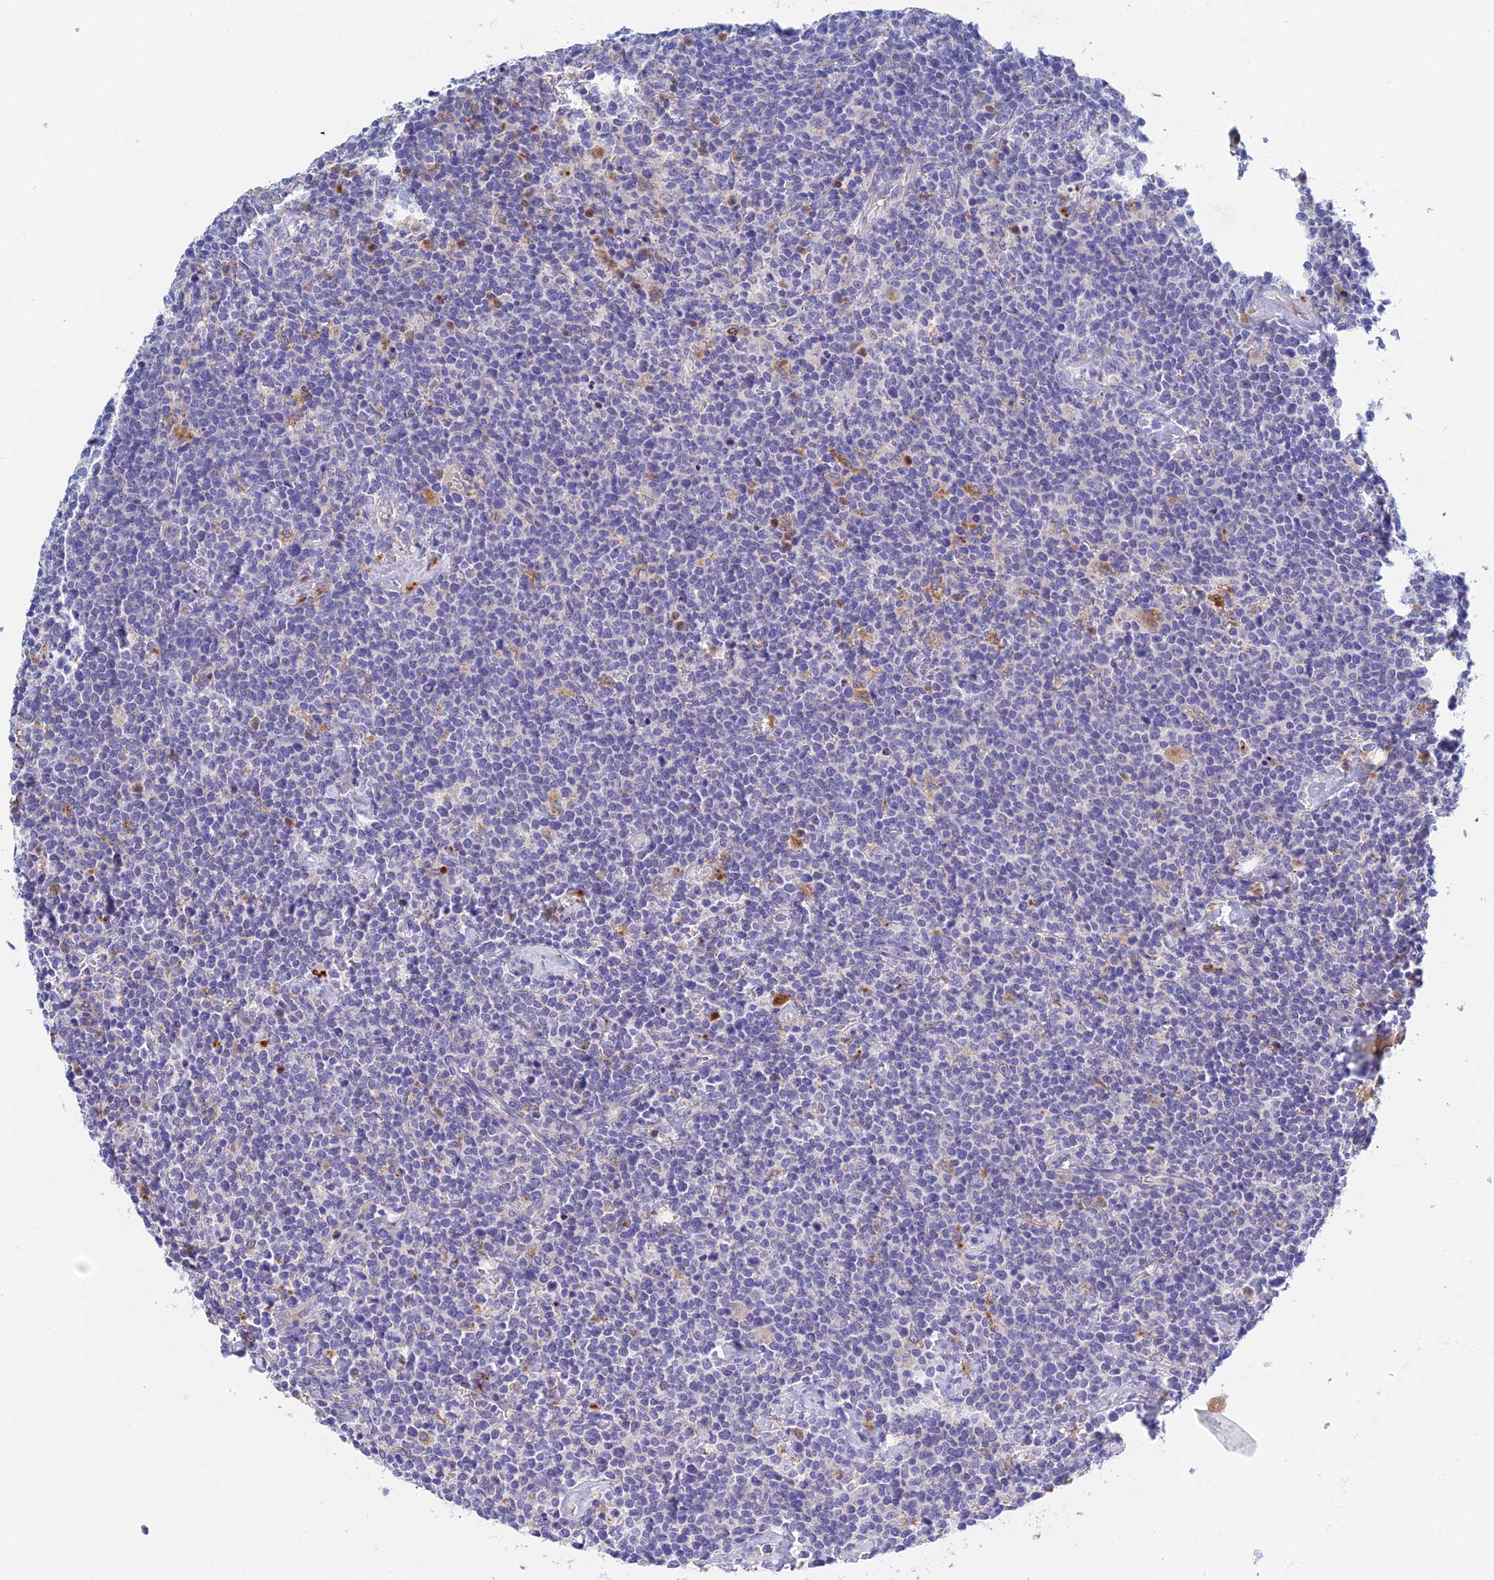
{"staining": {"intensity": "negative", "quantity": "none", "location": "none"}, "tissue": "lymphoma", "cell_type": "Tumor cells", "image_type": "cancer", "snomed": [{"axis": "morphology", "description": "Malignant lymphoma, non-Hodgkin's type, High grade"}, {"axis": "topography", "description": "Lymph node"}], "caption": "There is no significant staining in tumor cells of high-grade malignant lymphoma, non-Hodgkin's type.", "gene": "RPGRIP1L", "patient": {"sex": "male", "age": 61}}